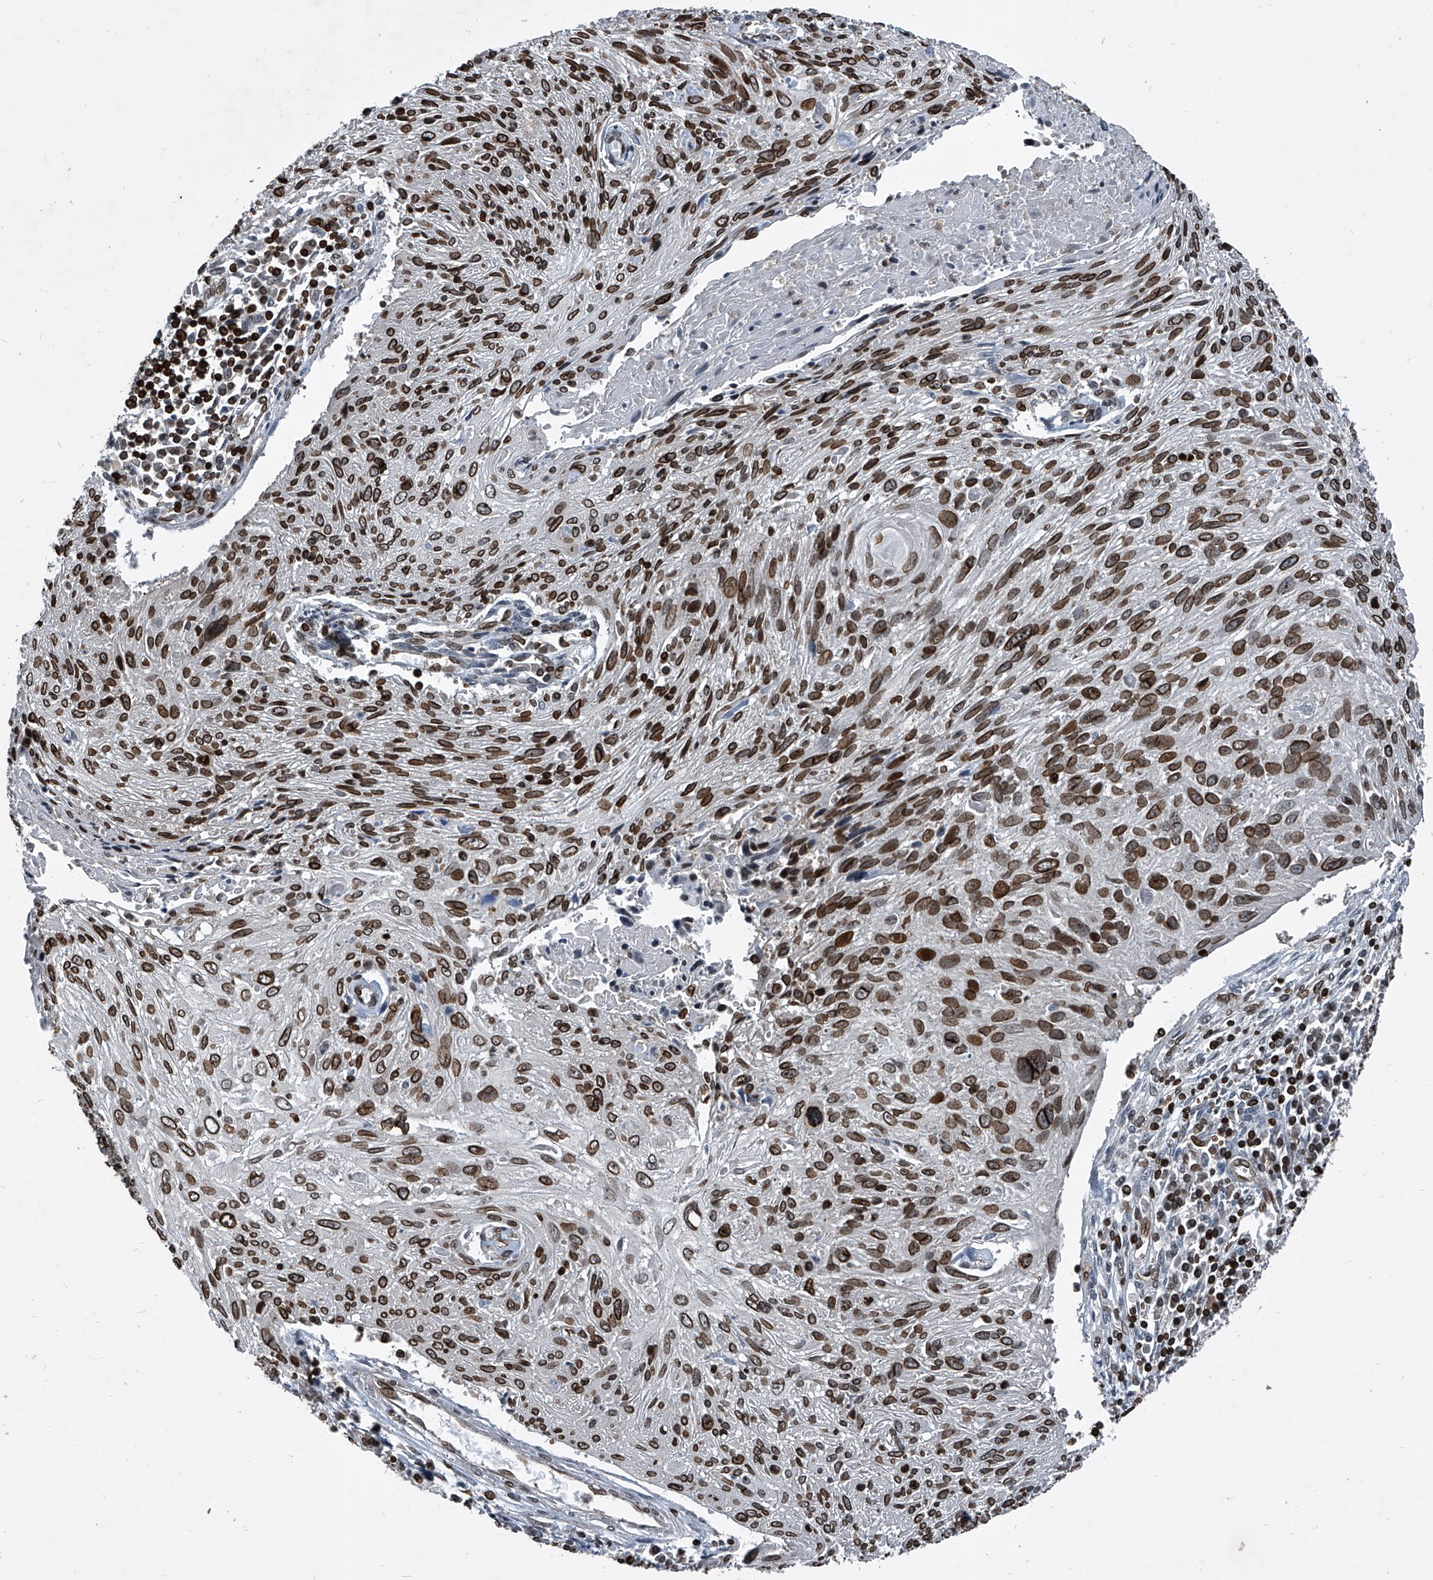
{"staining": {"intensity": "moderate", "quantity": ">75%", "location": "cytoplasmic/membranous,nuclear"}, "tissue": "cervical cancer", "cell_type": "Tumor cells", "image_type": "cancer", "snomed": [{"axis": "morphology", "description": "Squamous cell carcinoma, NOS"}, {"axis": "topography", "description": "Cervix"}], "caption": "IHC micrograph of human squamous cell carcinoma (cervical) stained for a protein (brown), which exhibits medium levels of moderate cytoplasmic/membranous and nuclear staining in about >75% of tumor cells.", "gene": "PHF20", "patient": {"sex": "female", "age": 51}}